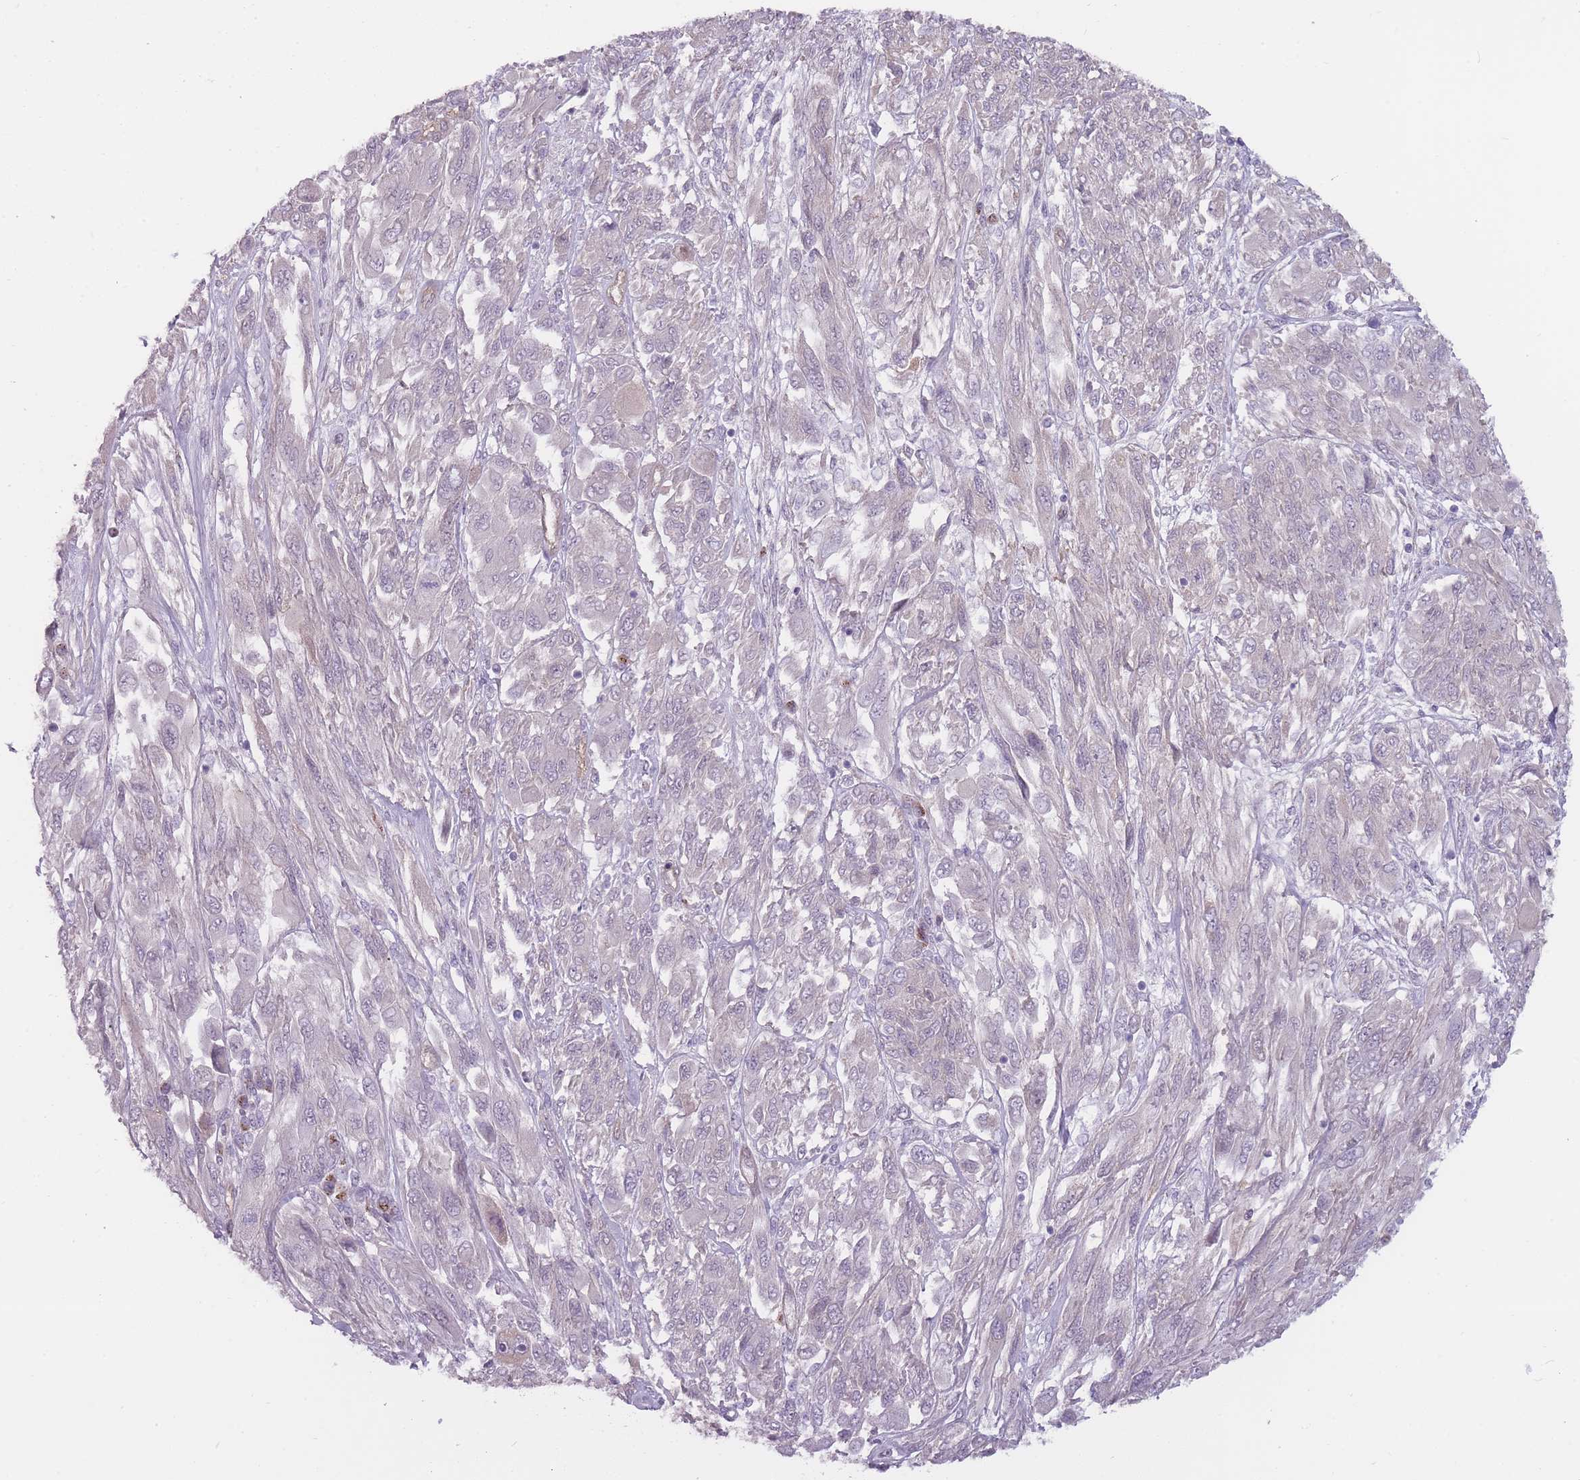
{"staining": {"intensity": "negative", "quantity": "none", "location": "none"}, "tissue": "melanoma", "cell_type": "Tumor cells", "image_type": "cancer", "snomed": [{"axis": "morphology", "description": "Malignant melanoma, NOS"}, {"axis": "topography", "description": "Skin"}], "caption": "Image shows no protein positivity in tumor cells of malignant melanoma tissue. The staining is performed using DAB (3,3'-diaminobenzidine) brown chromogen with nuclei counter-stained in using hematoxylin.", "gene": "PGRMC2", "patient": {"sex": "female", "age": 91}}